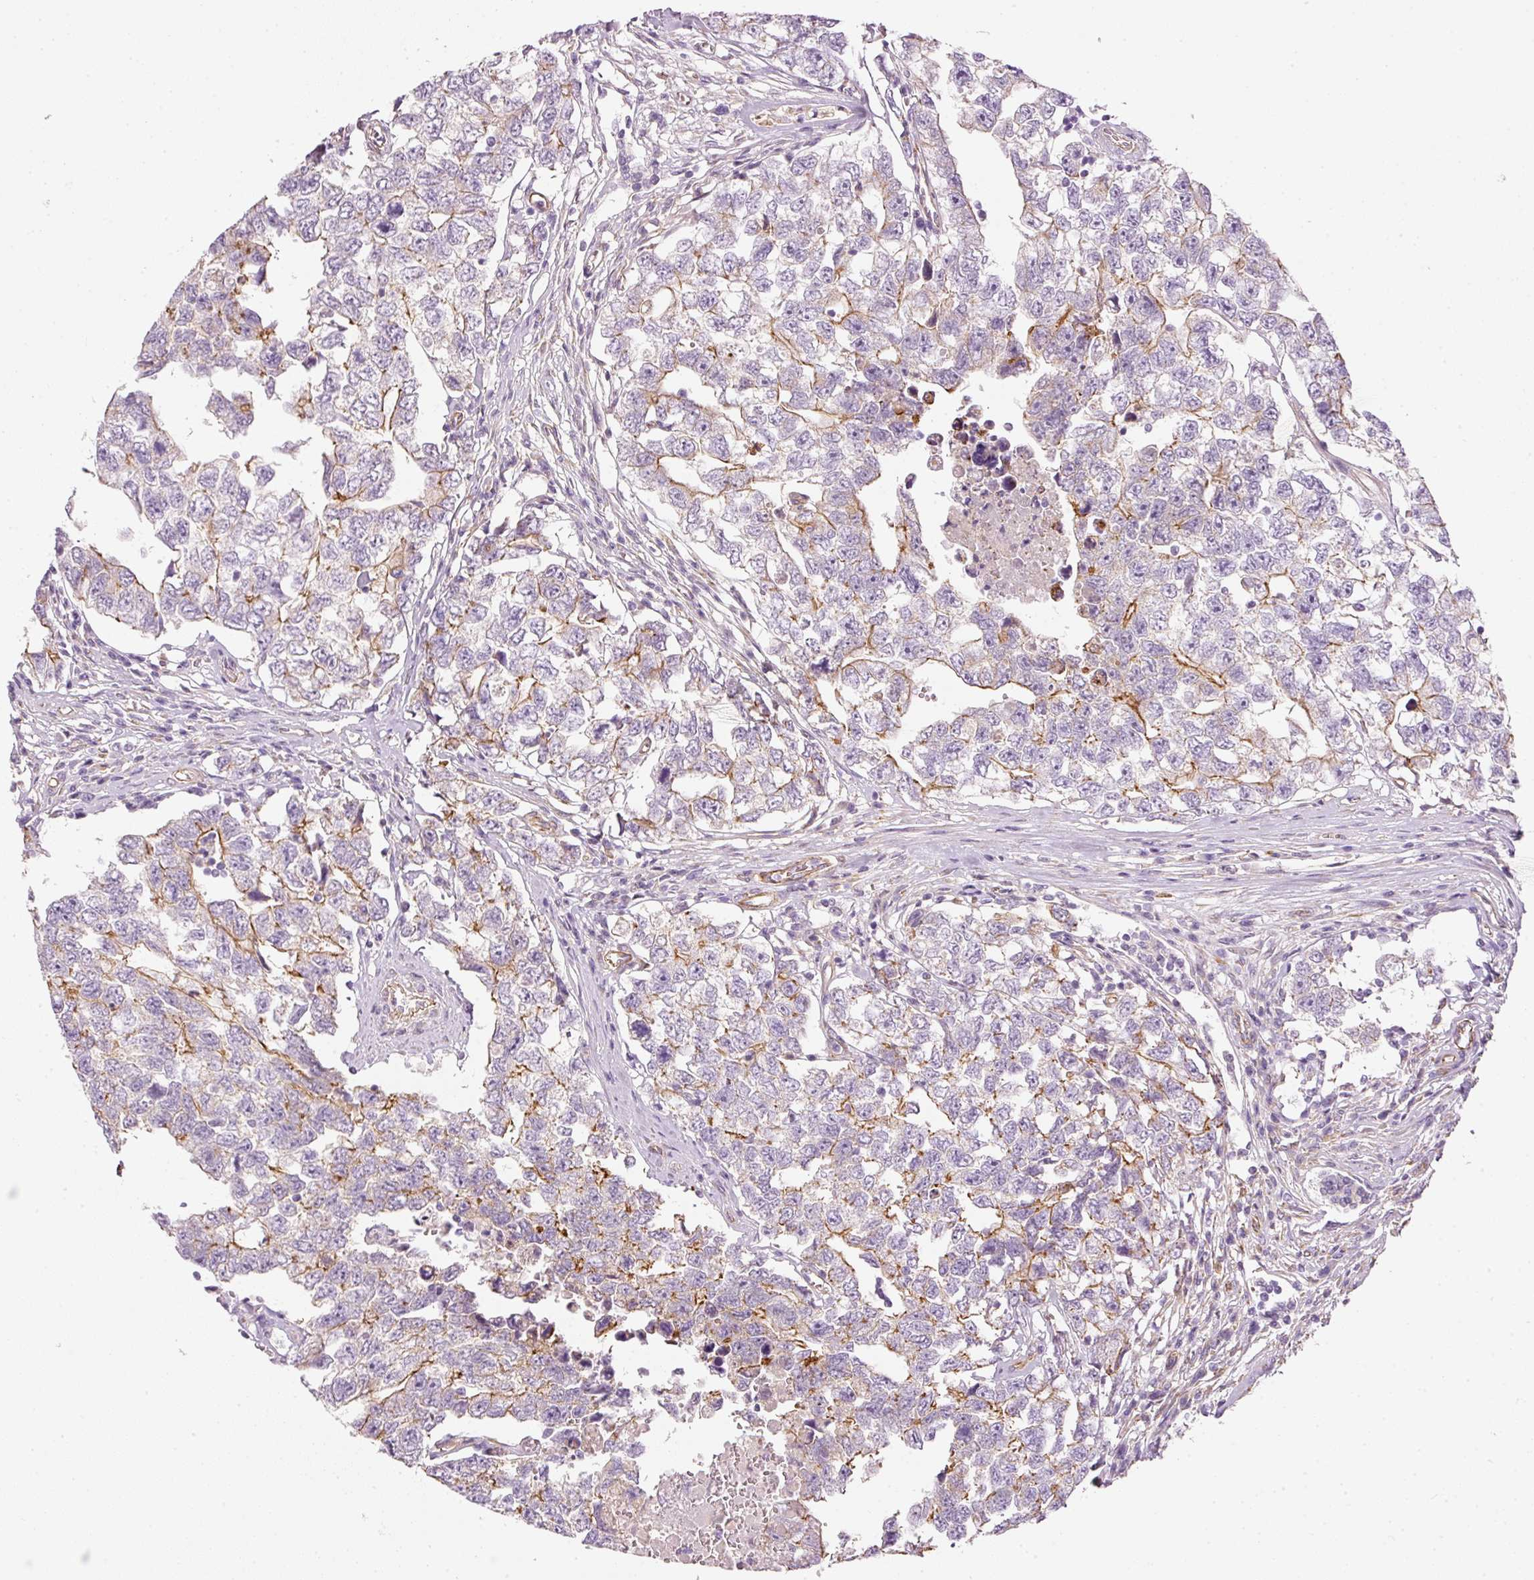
{"staining": {"intensity": "moderate", "quantity": "25%-75%", "location": "cytoplasmic/membranous"}, "tissue": "testis cancer", "cell_type": "Tumor cells", "image_type": "cancer", "snomed": [{"axis": "morphology", "description": "Carcinoma, Embryonal, NOS"}, {"axis": "topography", "description": "Testis"}], "caption": "Brown immunohistochemical staining in testis cancer (embryonal carcinoma) shows moderate cytoplasmic/membranous expression in about 25%-75% of tumor cells.", "gene": "OSR2", "patient": {"sex": "male", "age": 22}}